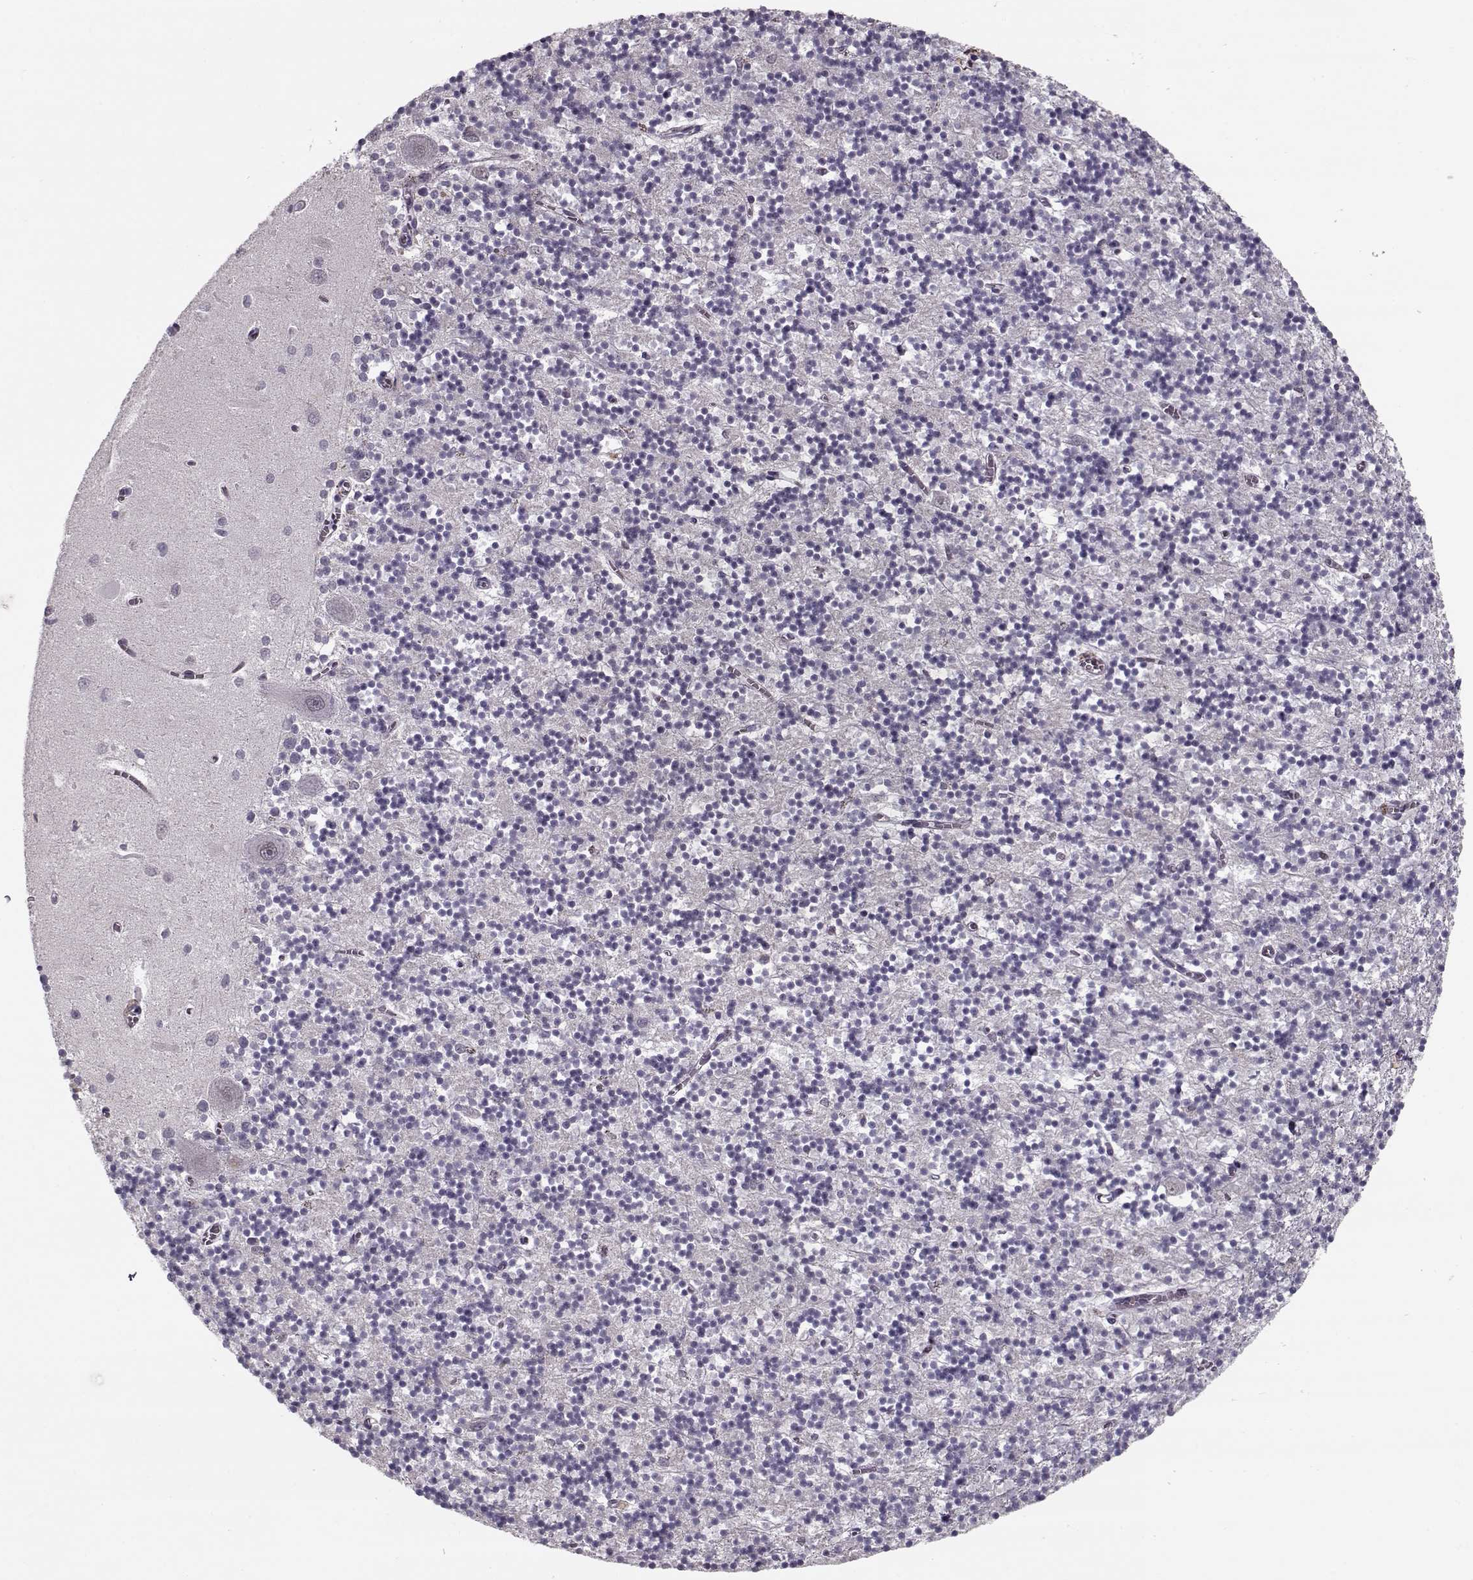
{"staining": {"intensity": "negative", "quantity": "none", "location": "none"}, "tissue": "cerebellum", "cell_type": "Cells in granular layer", "image_type": "normal", "snomed": [{"axis": "morphology", "description": "Normal tissue, NOS"}, {"axis": "topography", "description": "Cerebellum"}], "caption": "Histopathology image shows no protein expression in cells in granular layer of benign cerebellum. The staining was performed using DAB (3,3'-diaminobenzidine) to visualize the protein expression in brown, while the nuclei were stained in blue with hematoxylin (Magnification: 20x).", "gene": "DNAI3", "patient": {"sex": "female", "age": 64}}